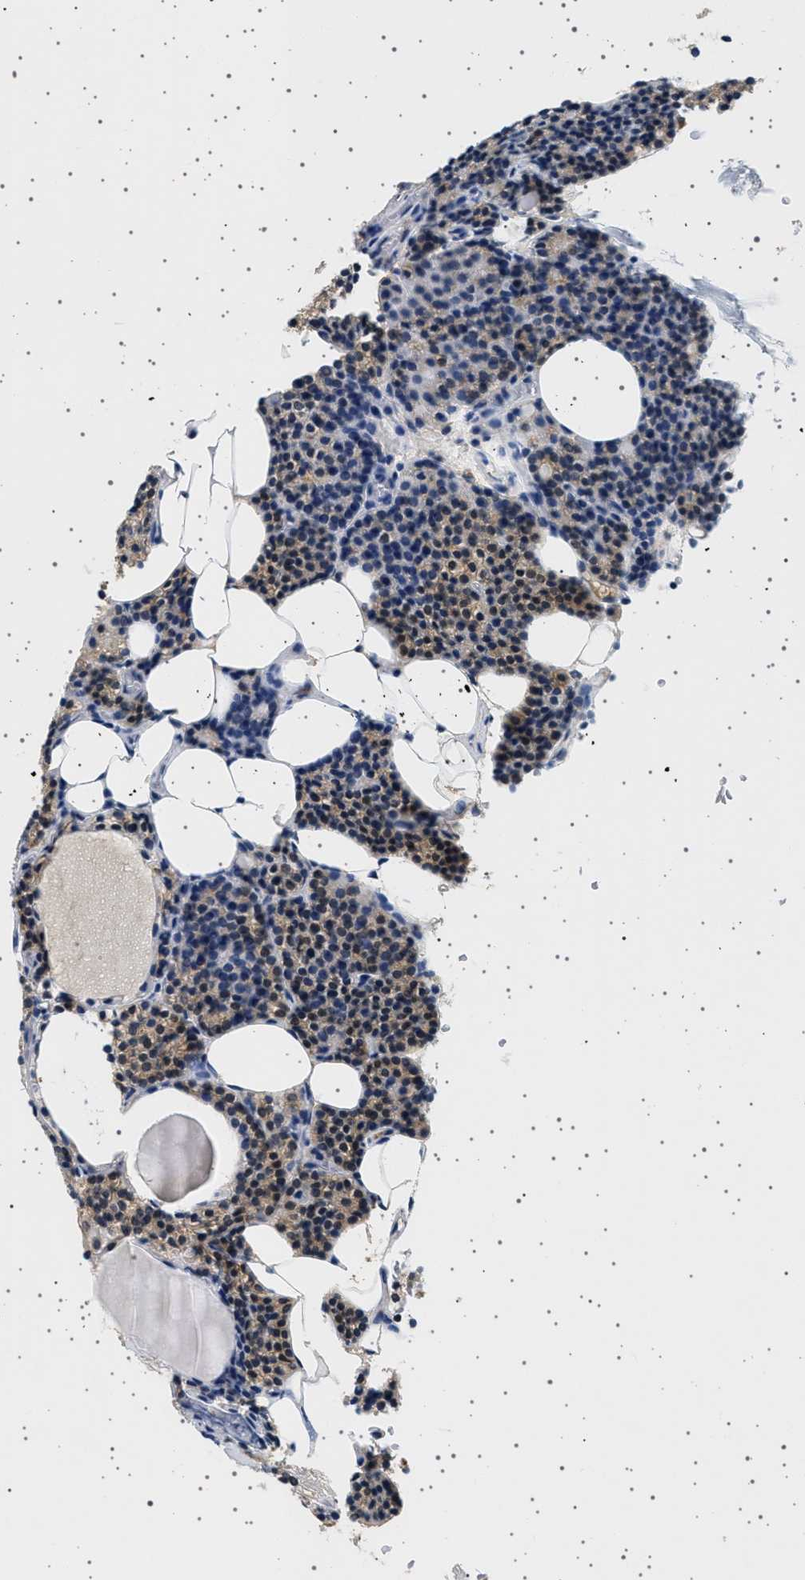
{"staining": {"intensity": "moderate", "quantity": ">75%", "location": "cytoplasmic/membranous,nuclear"}, "tissue": "parathyroid gland", "cell_type": "Glandular cells", "image_type": "normal", "snomed": [{"axis": "morphology", "description": "Normal tissue, NOS"}, {"axis": "morphology", "description": "Adenoma, NOS"}, {"axis": "topography", "description": "Parathyroid gland"}], "caption": "Parathyroid gland stained with a brown dye shows moderate cytoplasmic/membranous,nuclear positive positivity in about >75% of glandular cells.", "gene": "PLPP6", "patient": {"sex": "female", "age": 54}}